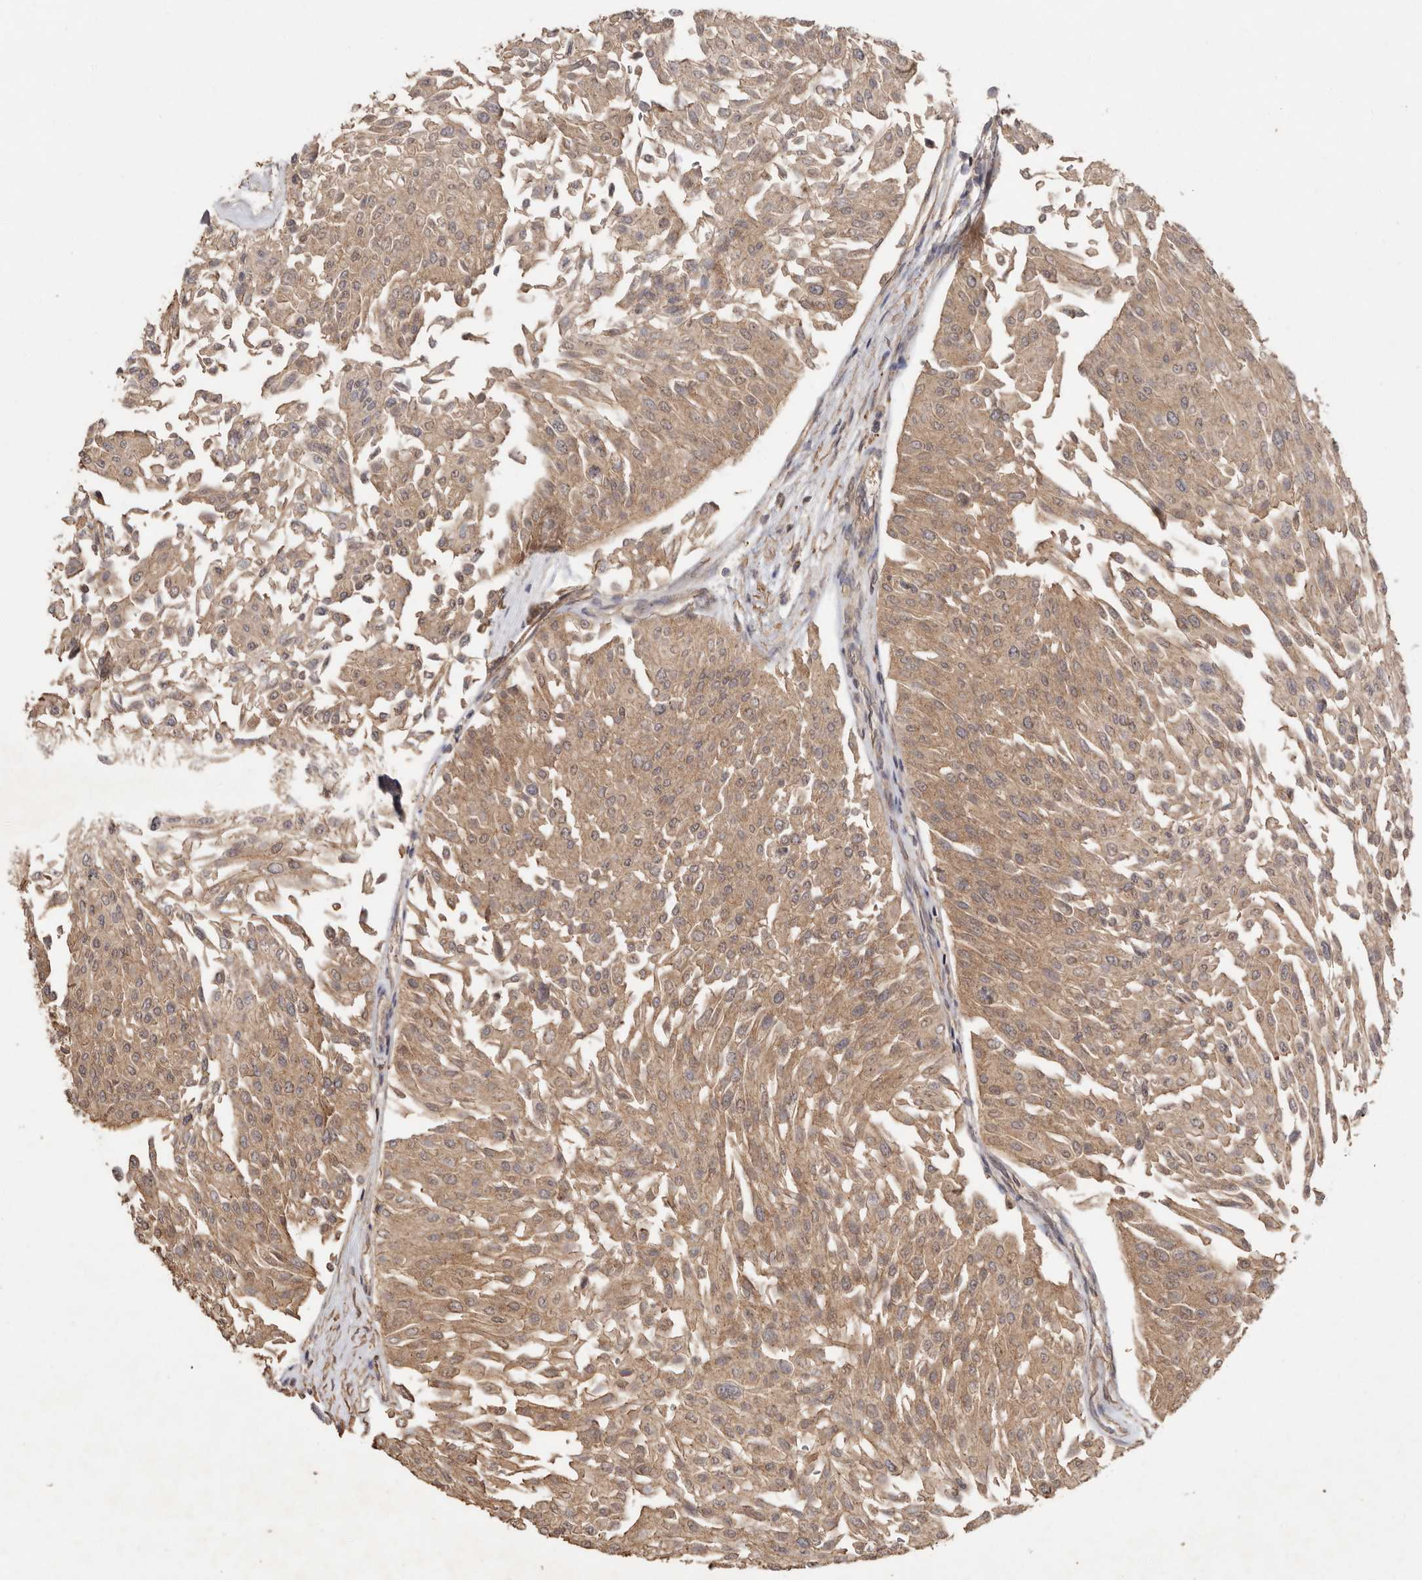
{"staining": {"intensity": "moderate", "quantity": ">75%", "location": "cytoplasmic/membranous"}, "tissue": "urothelial cancer", "cell_type": "Tumor cells", "image_type": "cancer", "snomed": [{"axis": "morphology", "description": "Urothelial carcinoma, Low grade"}, {"axis": "topography", "description": "Urinary bladder"}], "caption": "Human low-grade urothelial carcinoma stained with a brown dye exhibits moderate cytoplasmic/membranous positive positivity in approximately >75% of tumor cells.", "gene": "RWDD1", "patient": {"sex": "male", "age": 67}}